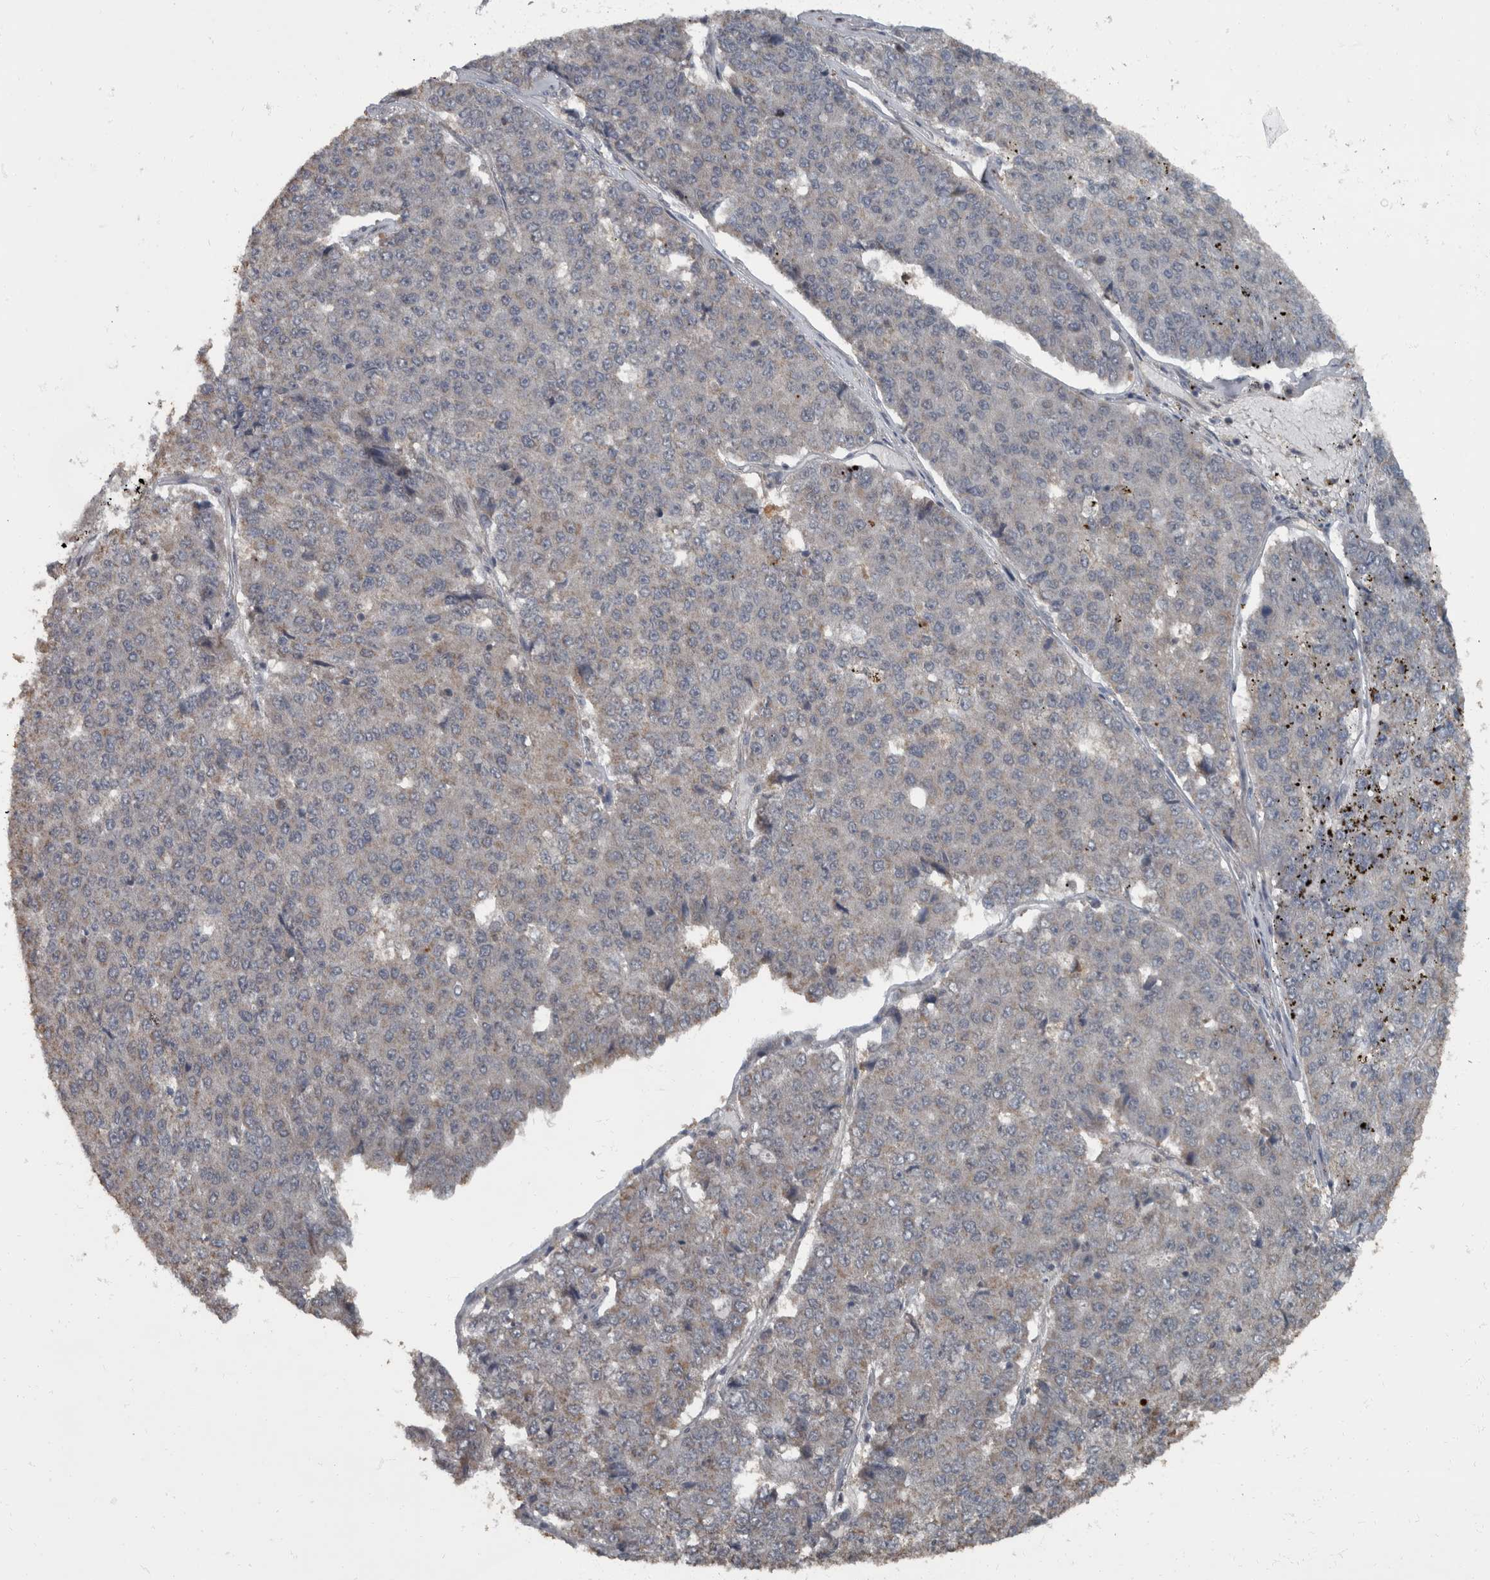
{"staining": {"intensity": "weak", "quantity": "<25%", "location": "cytoplasmic/membranous"}, "tissue": "pancreatic cancer", "cell_type": "Tumor cells", "image_type": "cancer", "snomed": [{"axis": "morphology", "description": "Adenocarcinoma, NOS"}, {"axis": "topography", "description": "Pancreas"}], "caption": "IHC of human pancreatic adenocarcinoma displays no staining in tumor cells. (DAB (3,3'-diaminobenzidine) immunohistochemistry (IHC), high magnification).", "gene": "RABGGTB", "patient": {"sex": "male", "age": 50}}